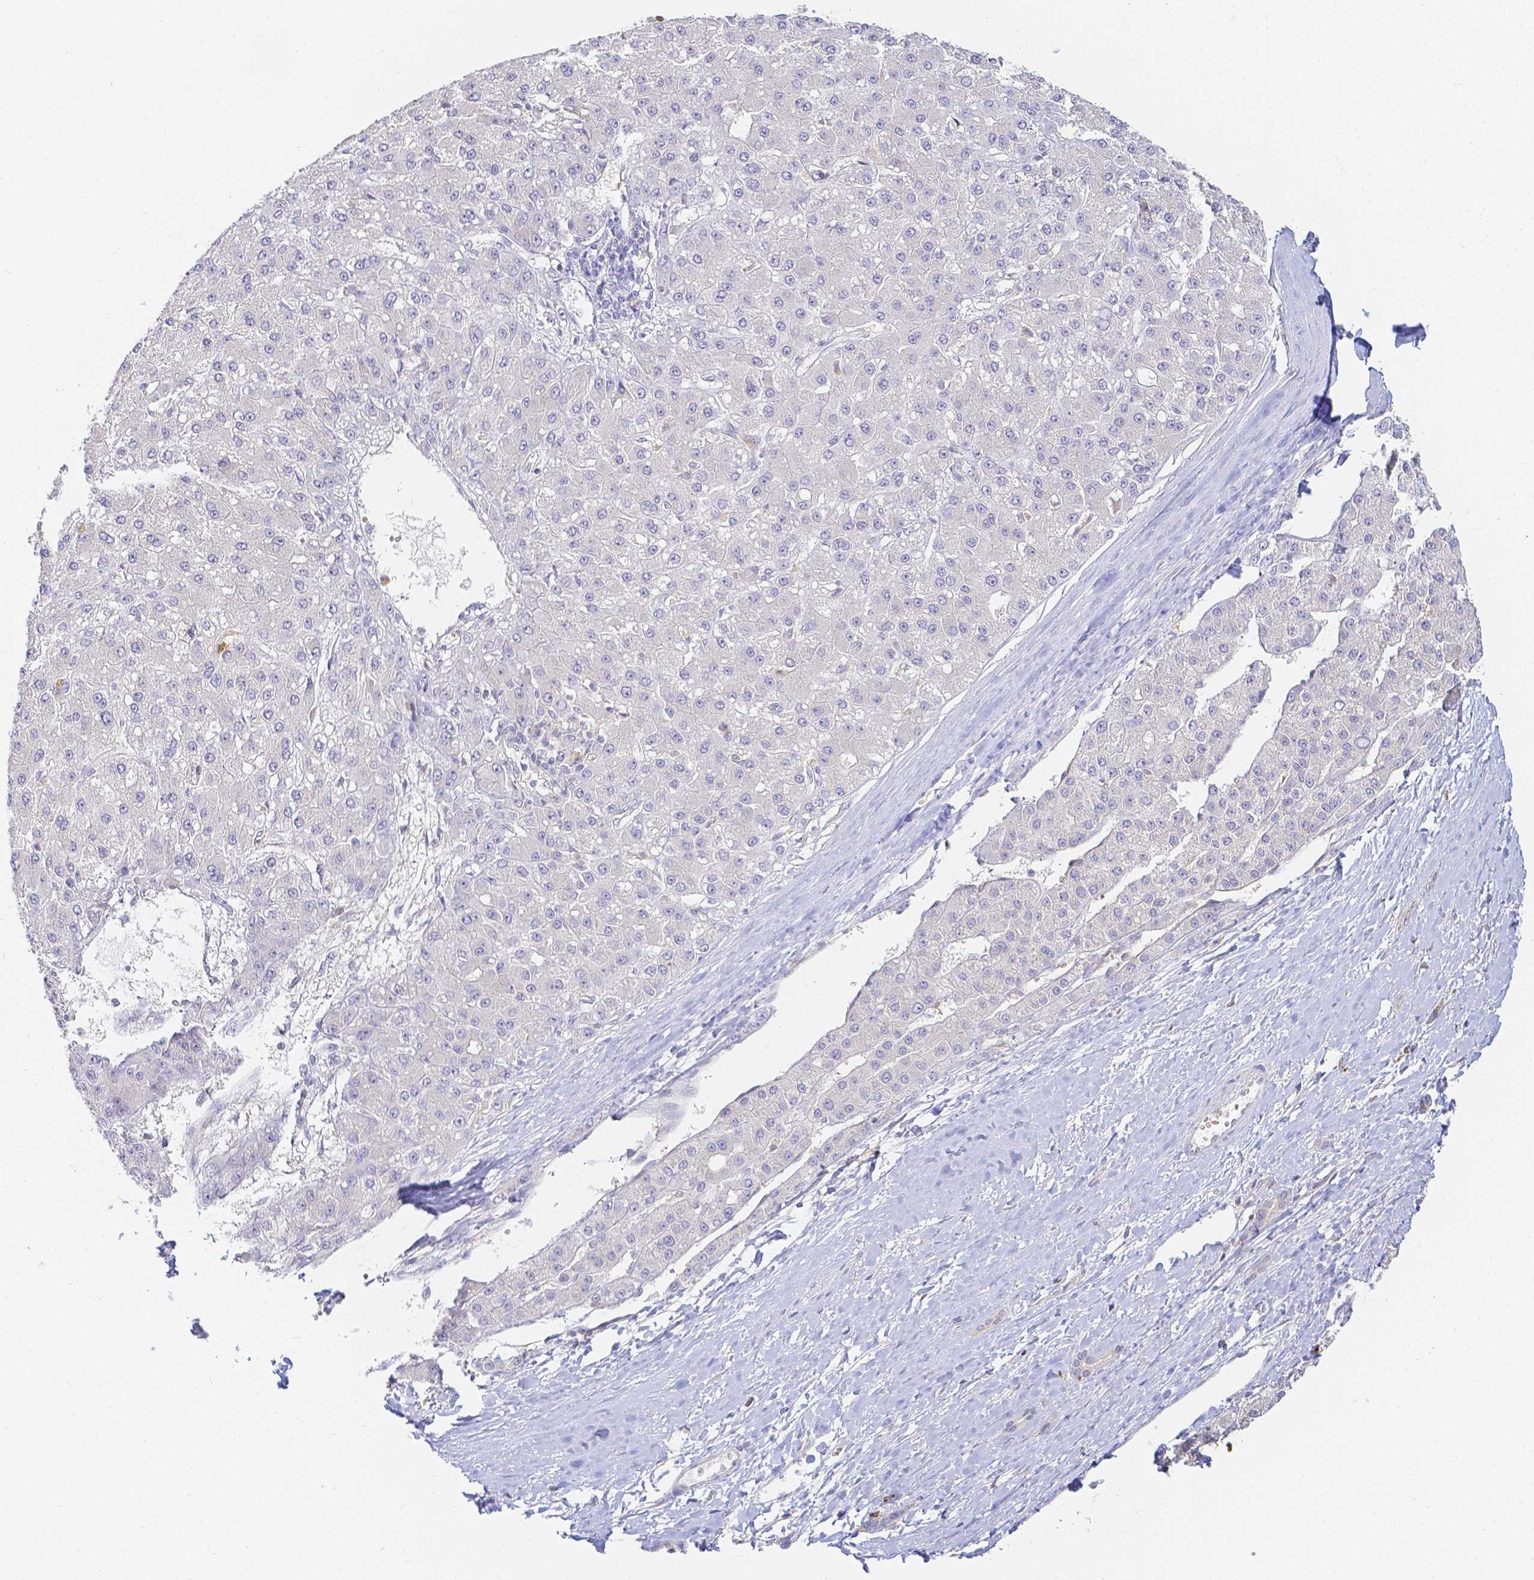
{"staining": {"intensity": "negative", "quantity": "none", "location": "none"}, "tissue": "liver cancer", "cell_type": "Tumor cells", "image_type": "cancer", "snomed": [{"axis": "morphology", "description": "Carcinoma, Hepatocellular, NOS"}, {"axis": "topography", "description": "Liver"}], "caption": "A micrograph of liver cancer (hepatocellular carcinoma) stained for a protein shows no brown staining in tumor cells.", "gene": "KCNH1", "patient": {"sex": "male", "age": 67}}